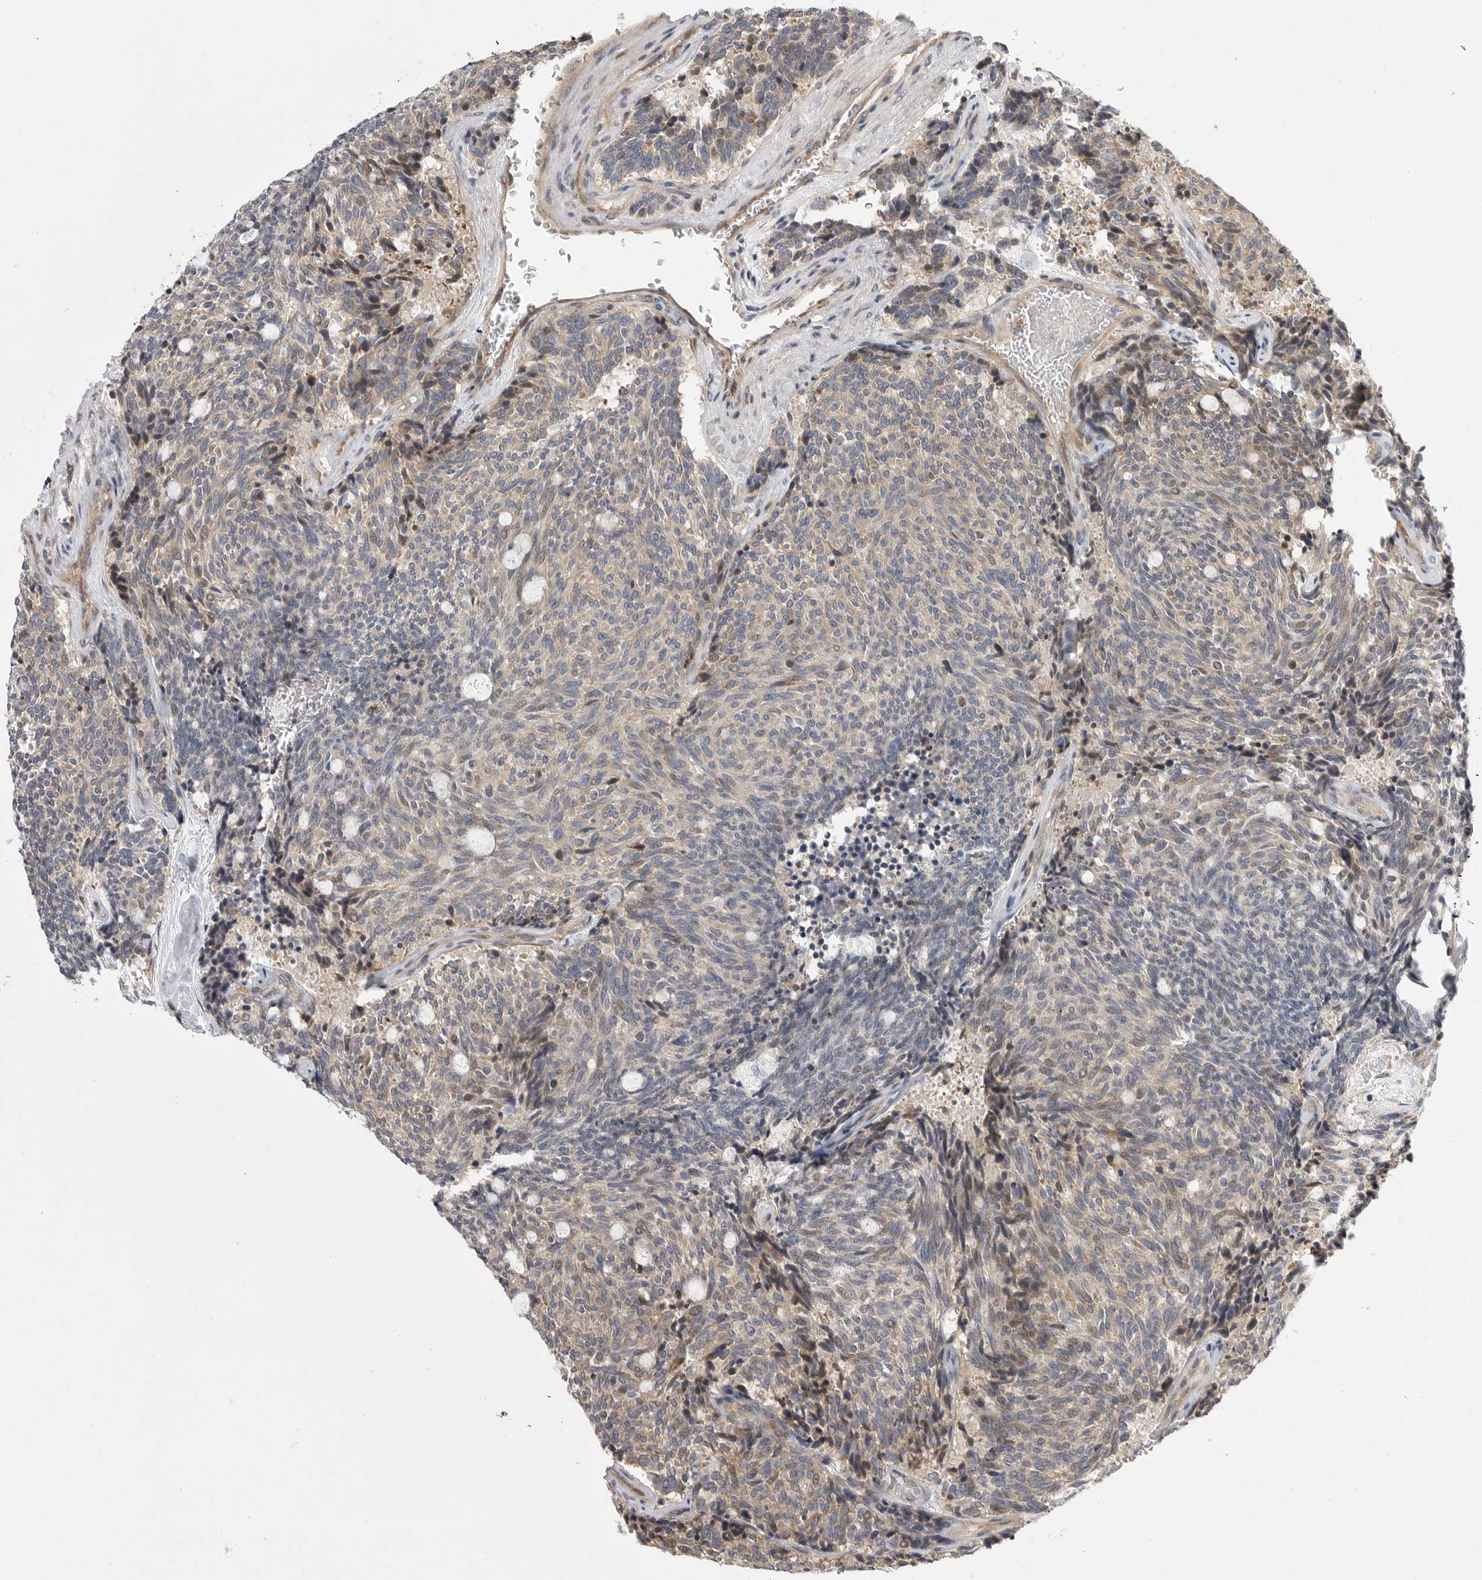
{"staining": {"intensity": "weak", "quantity": "<25%", "location": "nuclear"}, "tissue": "carcinoid", "cell_type": "Tumor cells", "image_type": "cancer", "snomed": [{"axis": "morphology", "description": "Carcinoid, malignant, NOS"}, {"axis": "topography", "description": "Pancreas"}], "caption": "Immunohistochemistry of carcinoid (malignant) reveals no staining in tumor cells.", "gene": "FBXO43", "patient": {"sex": "female", "age": 54}}